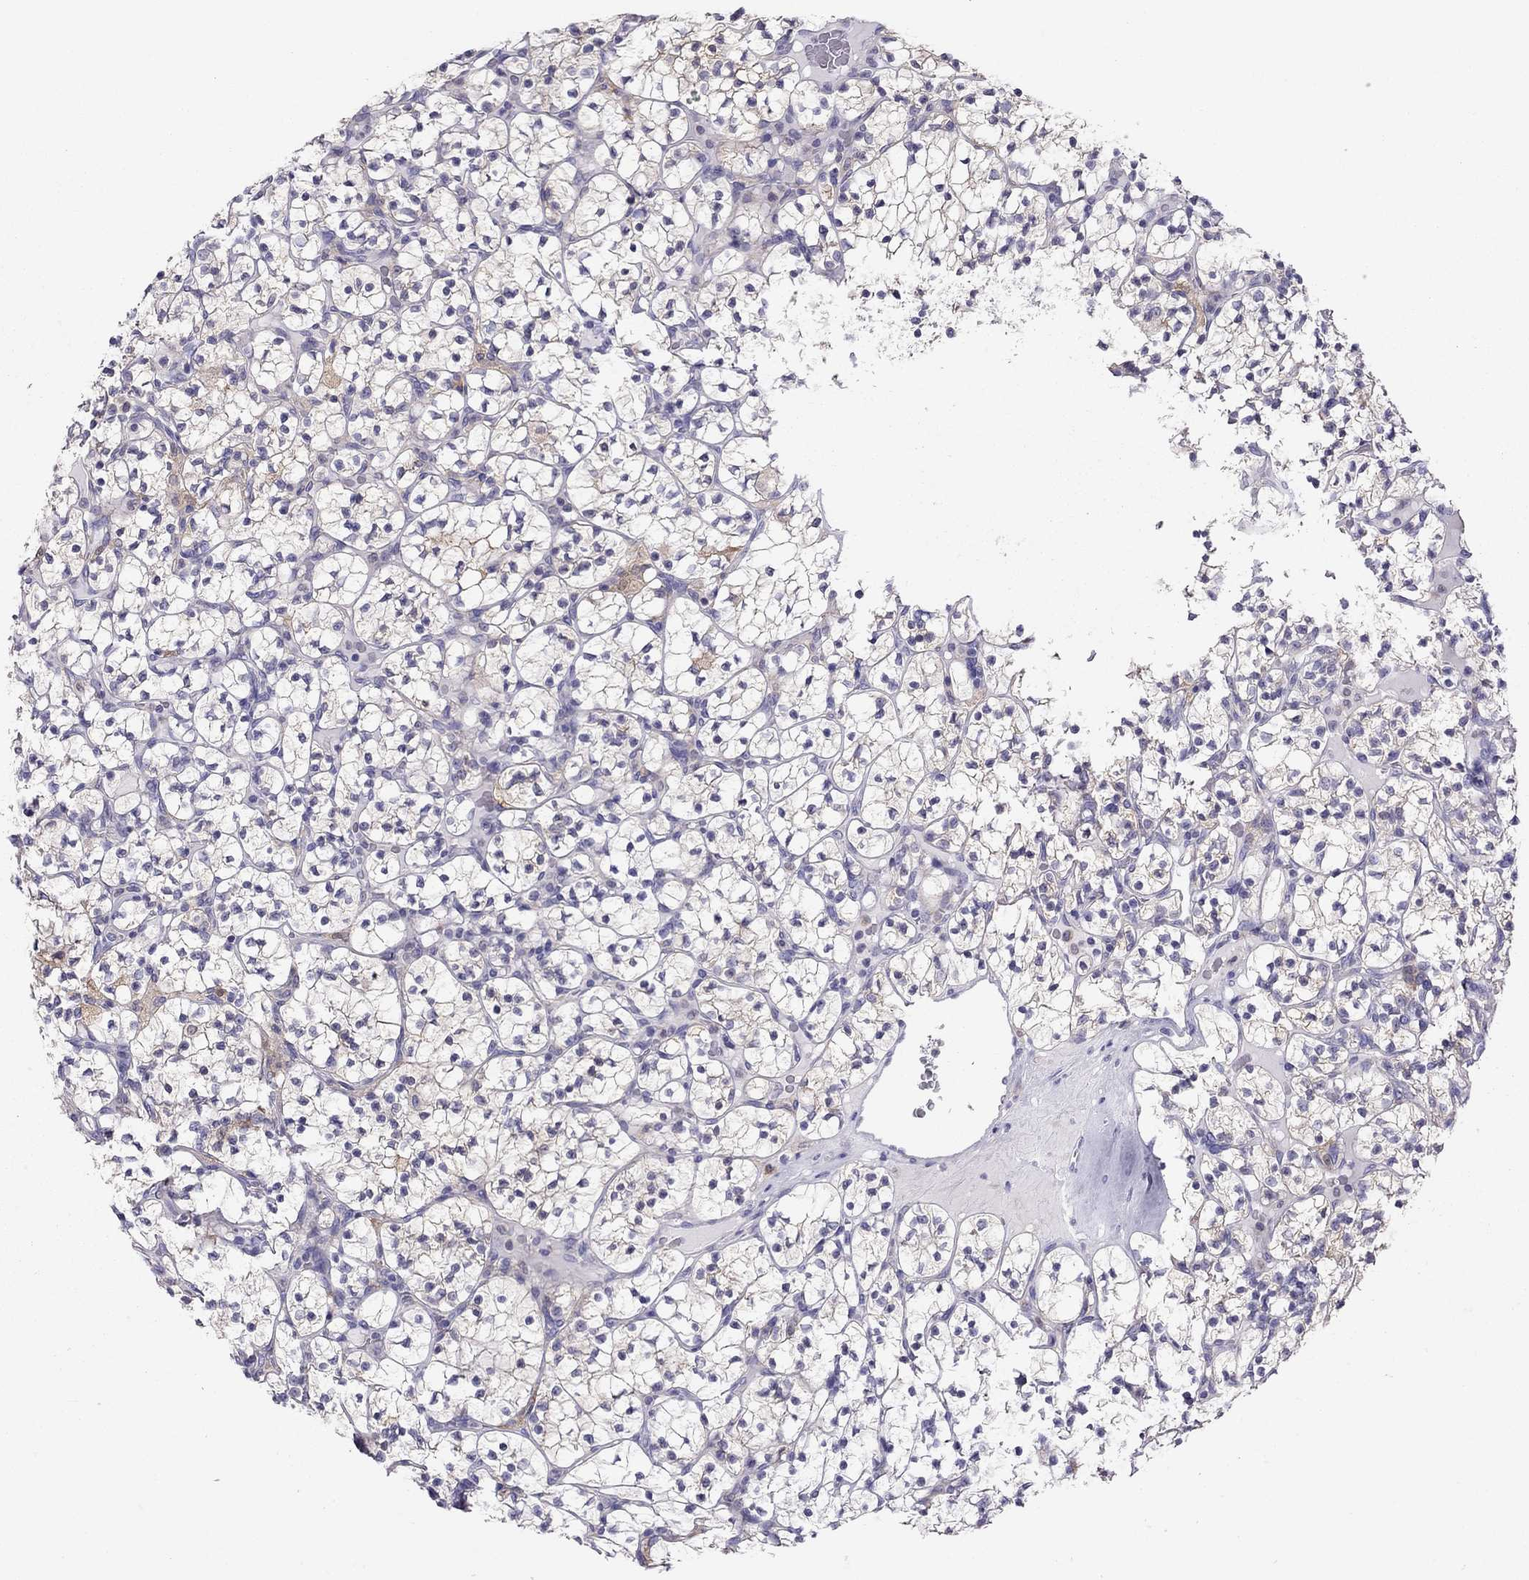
{"staining": {"intensity": "negative", "quantity": "none", "location": "none"}, "tissue": "renal cancer", "cell_type": "Tumor cells", "image_type": "cancer", "snomed": [{"axis": "morphology", "description": "Adenocarcinoma, NOS"}, {"axis": "topography", "description": "Kidney"}], "caption": "Tumor cells show no significant staining in renal adenocarcinoma.", "gene": "ALOX15B", "patient": {"sex": "female", "age": 89}}